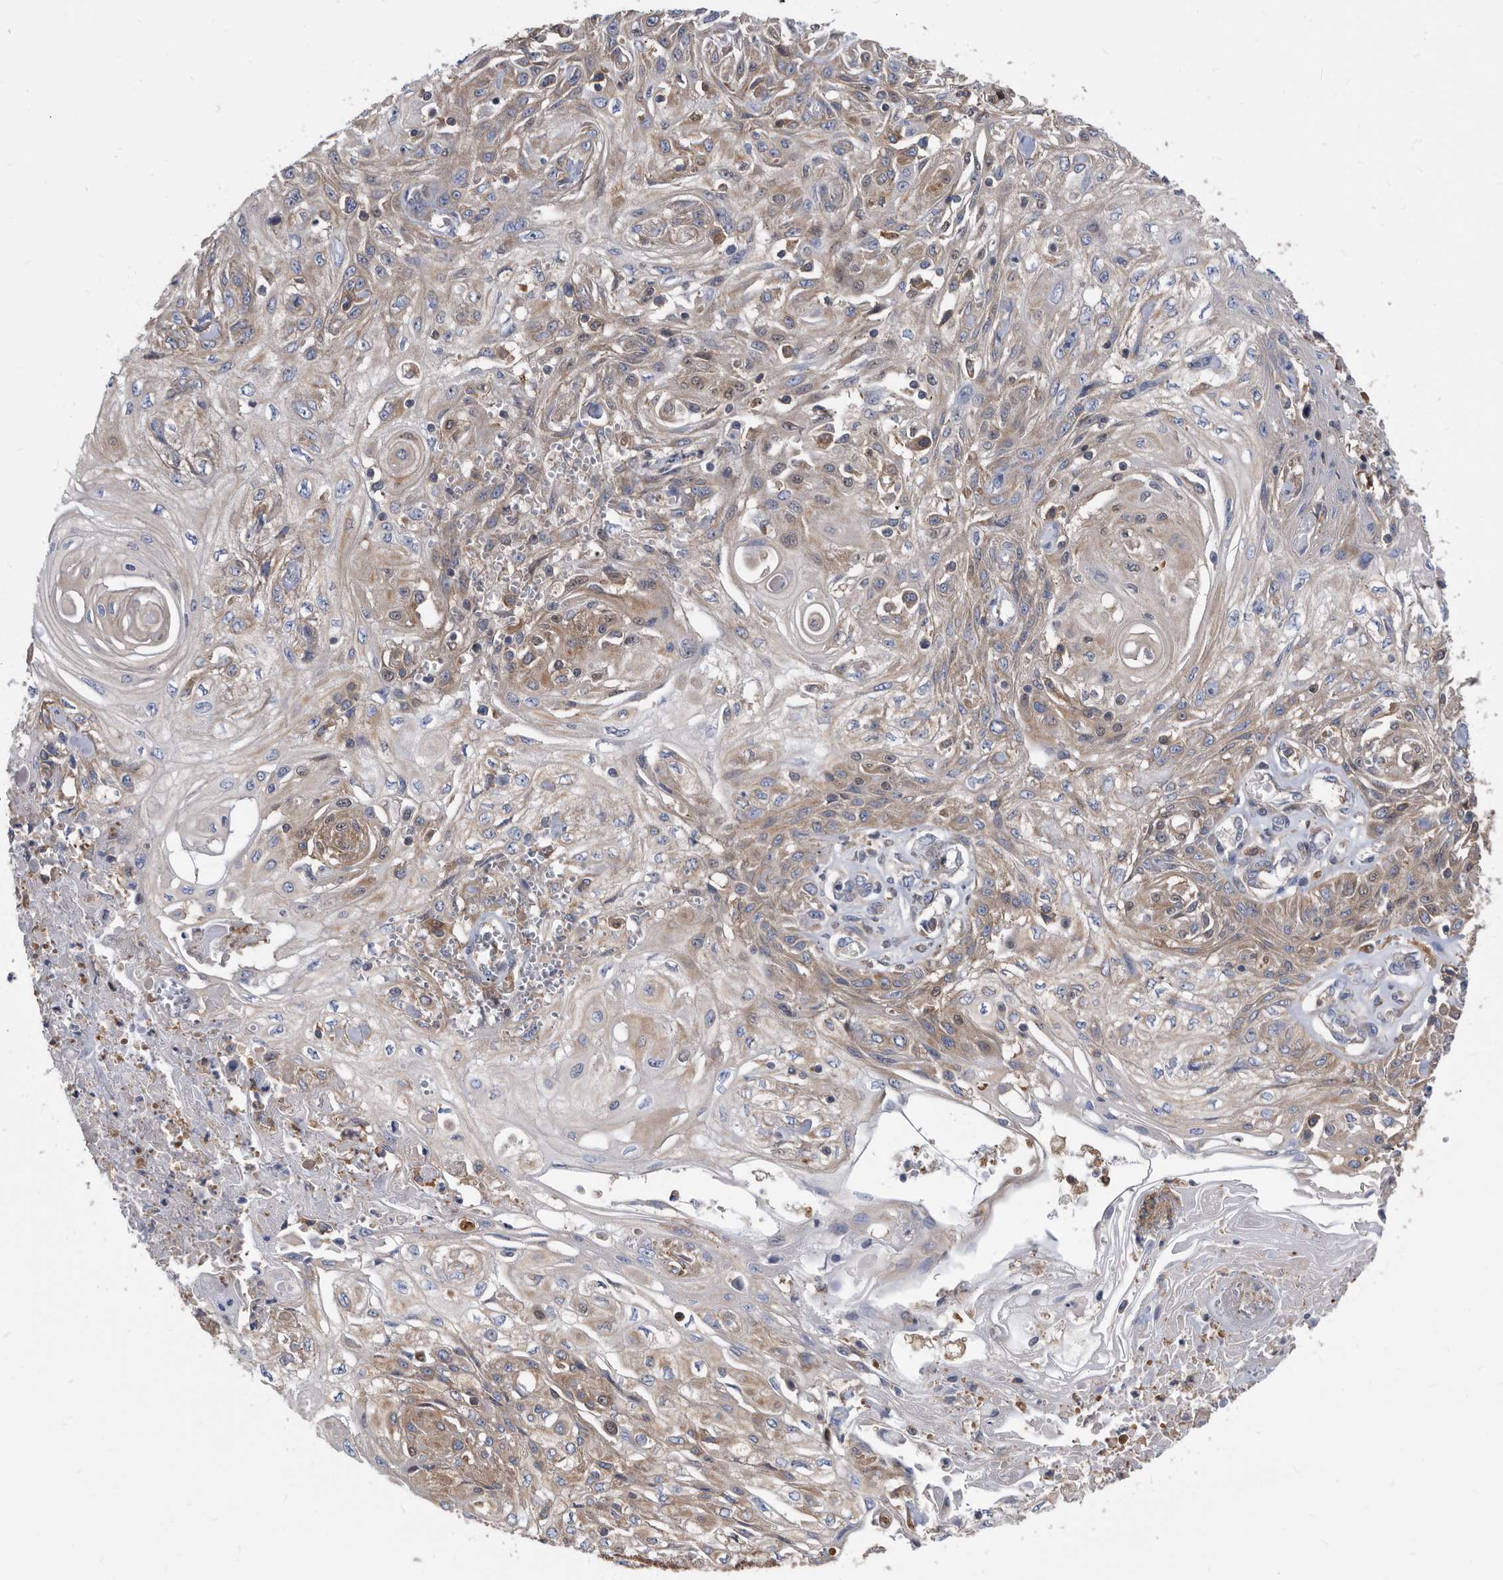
{"staining": {"intensity": "weak", "quantity": "25%-75%", "location": "cytoplasmic/membranous"}, "tissue": "skin cancer", "cell_type": "Tumor cells", "image_type": "cancer", "snomed": [{"axis": "morphology", "description": "Squamous cell carcinoma, NOS"}, {"axis": "morphology", "description": "Squamous cell carcinoma, metastatic, NOS"}, {"axis": "topography", "description": "Skin"}, {"axis": "topography", "description": "Lymph node"}], "caption": "An IHC photomicrograph of tumor tissue is shown. Protein staining in brown labels weak cytoplasmic/membranous positivity in skin cancer (squamous cell carcinoma) within tumor cells. (brown staining indicates protein expression, while blue staining denotes nuclei).", "gene": "APEH", "patient": {"sex": "male", "age": 75}}